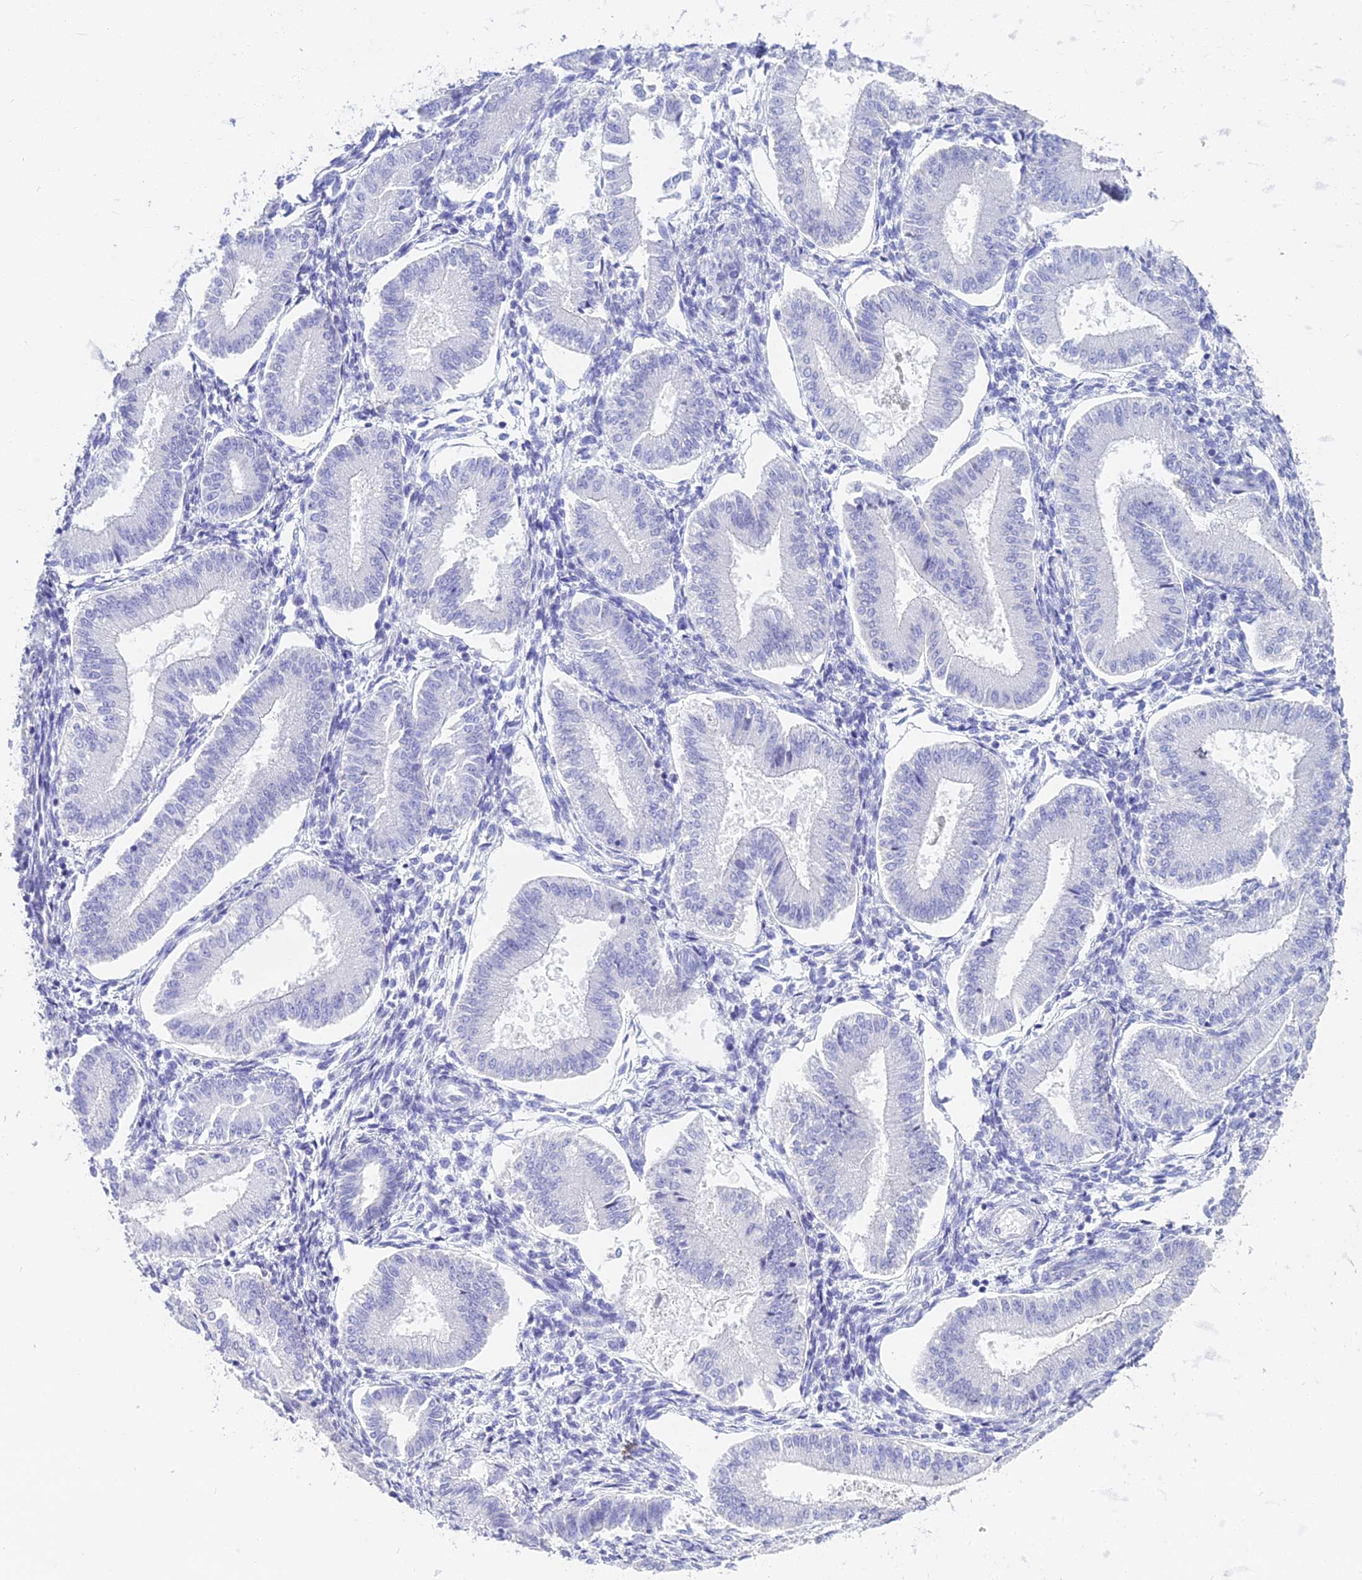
{"staining": {"intensity": "negative", "quantity": "none", "location": "none"}, "tissue": "endometrium", "cell_type": "Cells in endometrial stroma", "image_type": "normal", "snomed": [{"axis": "morphology", "description": "Normal tissue, NOS"}, {"axis": "topography", "description": "Endometrium"}], "caption": "DAB immunohistochemical staining of normal human endometrium exhibits no significant expression in cells in endometrial stroma. The staining was performed using DAB to visualize the protein expression in brown, while the nuclei were stained in blue with hematoxylin (Magnification: 20x).", "gene": "S100A7", "patient": {"sex": "female", "age": 39}}